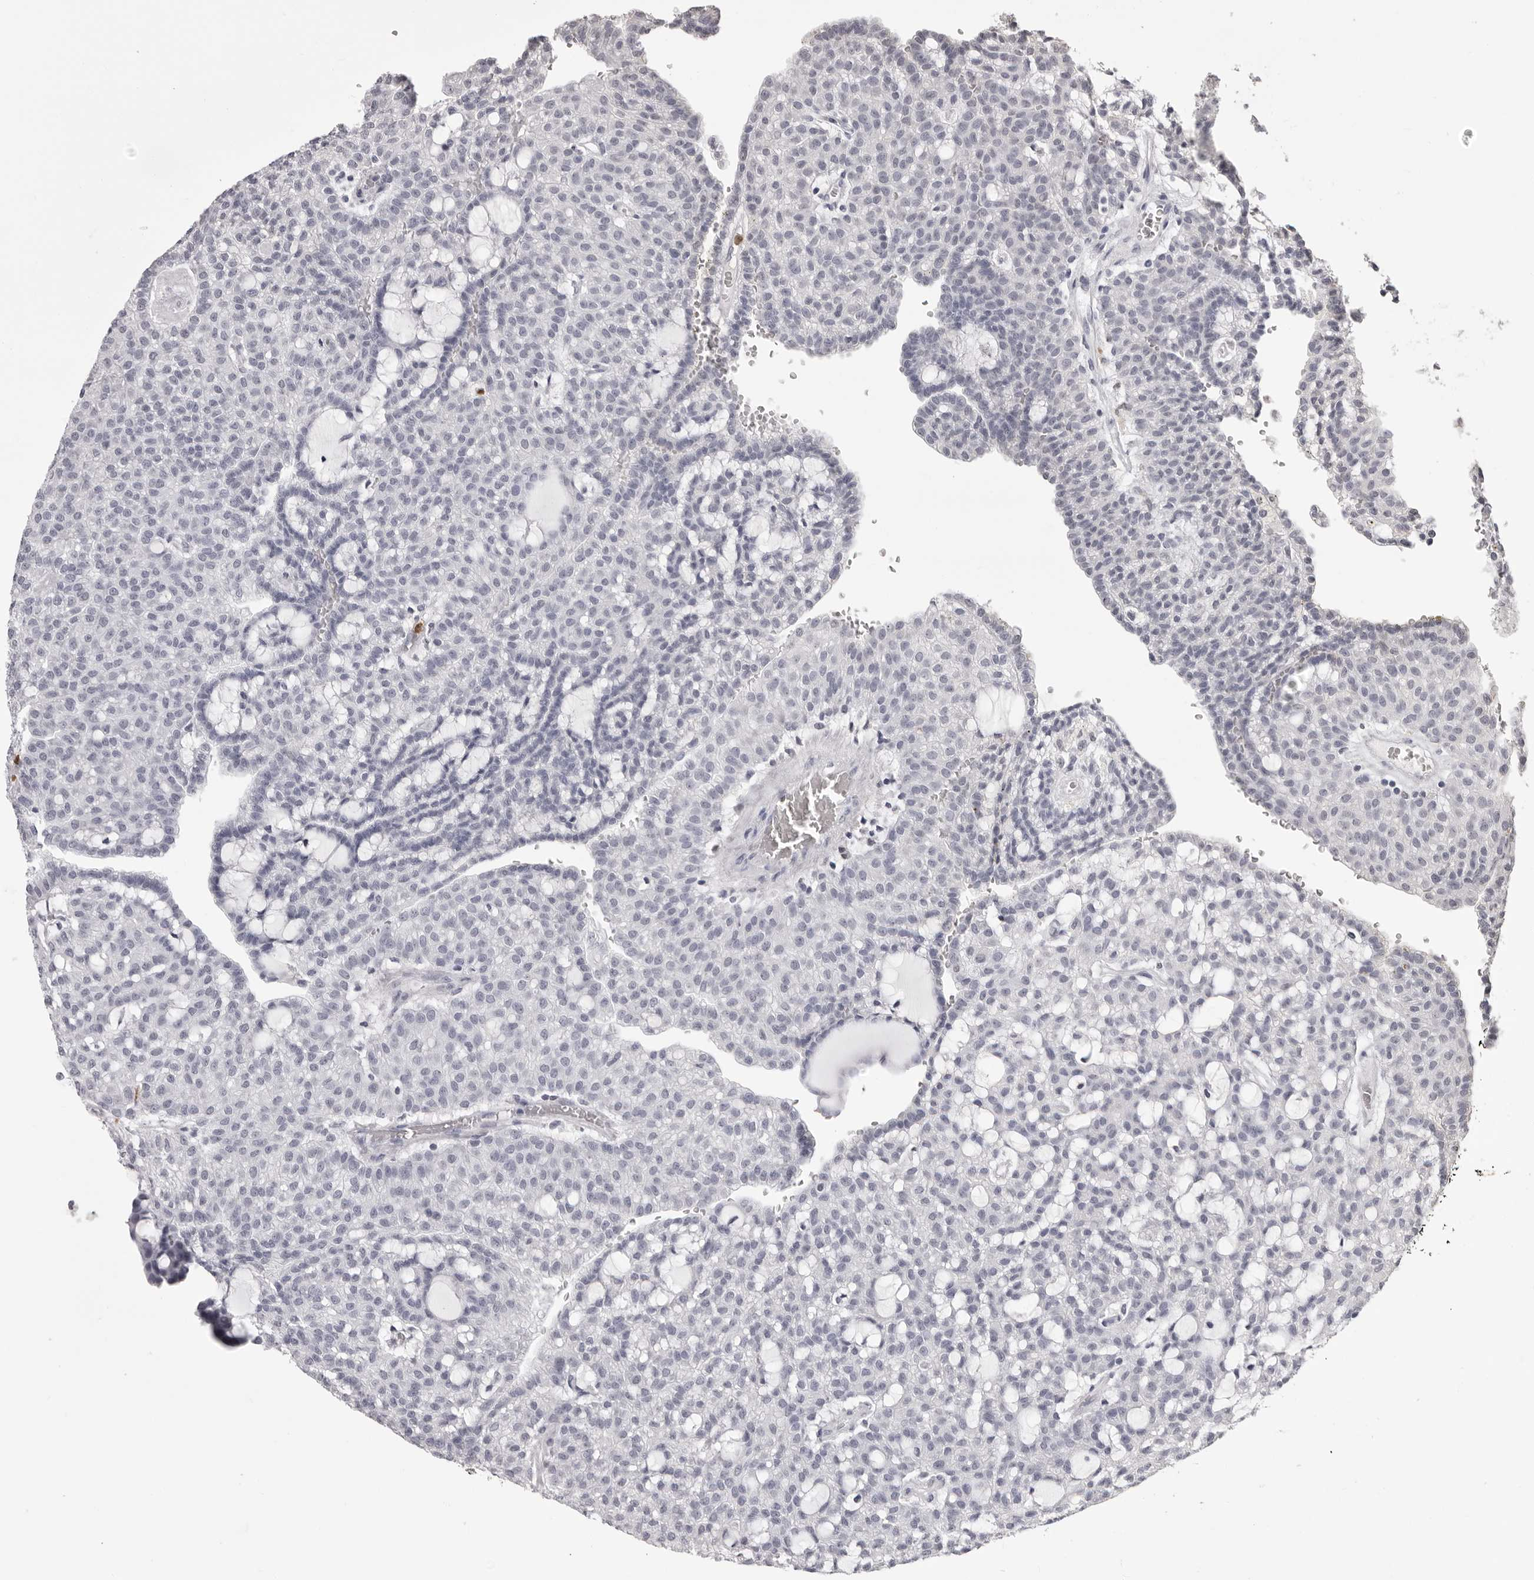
{"staining": {"intensity": "negative", "quantity": "none", "location": "none"}, "tissue": "renal cancer", "cell_type": "Tumor cells", "image_type": "cancer", "snomed": [{"axis": "morphology", "description": "Adenocarcinoma, NOS"}, {"axis": "topography", "description": "Kidney"}], "caption": "The photomicrograph shows no significant staining in tumor cells of renal cancer.", "gene": "IL31", "patient": {"sex": "male", "age": 63}}